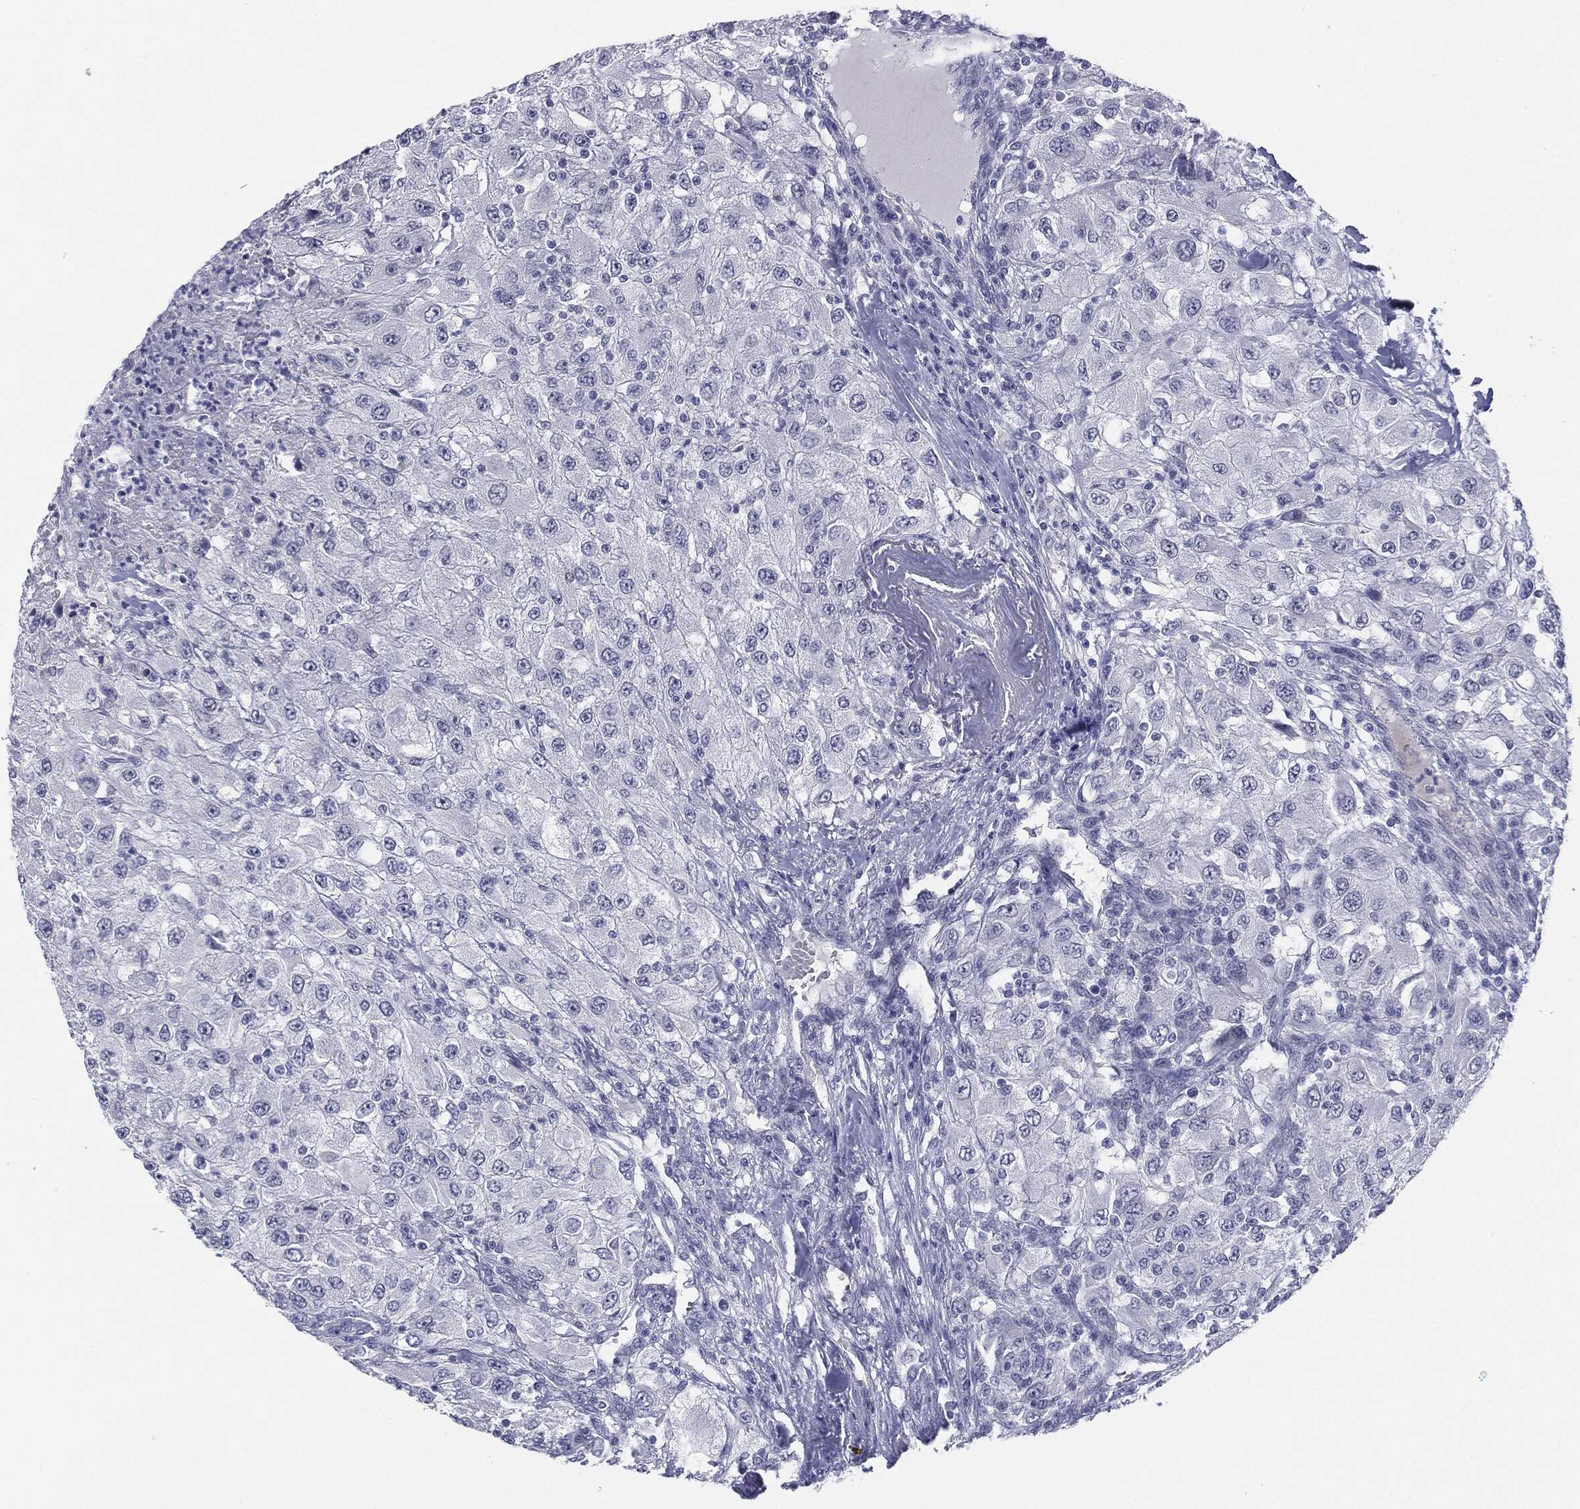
{"staining": {"intensity": "negative", "quantity": "none", "location": "none"}, "tissue": "renal cancer", "cell_type": "Tumor cells", "image_type": "cancer", "snomed": [{"axis": "morphology", "description": "Adenocarcinoma, NOS"}, {"axis": "topography", "description": "Kidney"}], "caption": "This photomicrograph is of renal adenocarcinoma stained with IHC to label a protein in brown with the nuclei are counter-stained blue. There is no positivity in tumor cells. The staining was performed using DAB to visualize the protein expression in brown, while the nuclei were stained in blue with hematoxylin (Magnification: 20x).", "gene": "SLC5A5", "patient": {"sex": "female", "age": 67}}